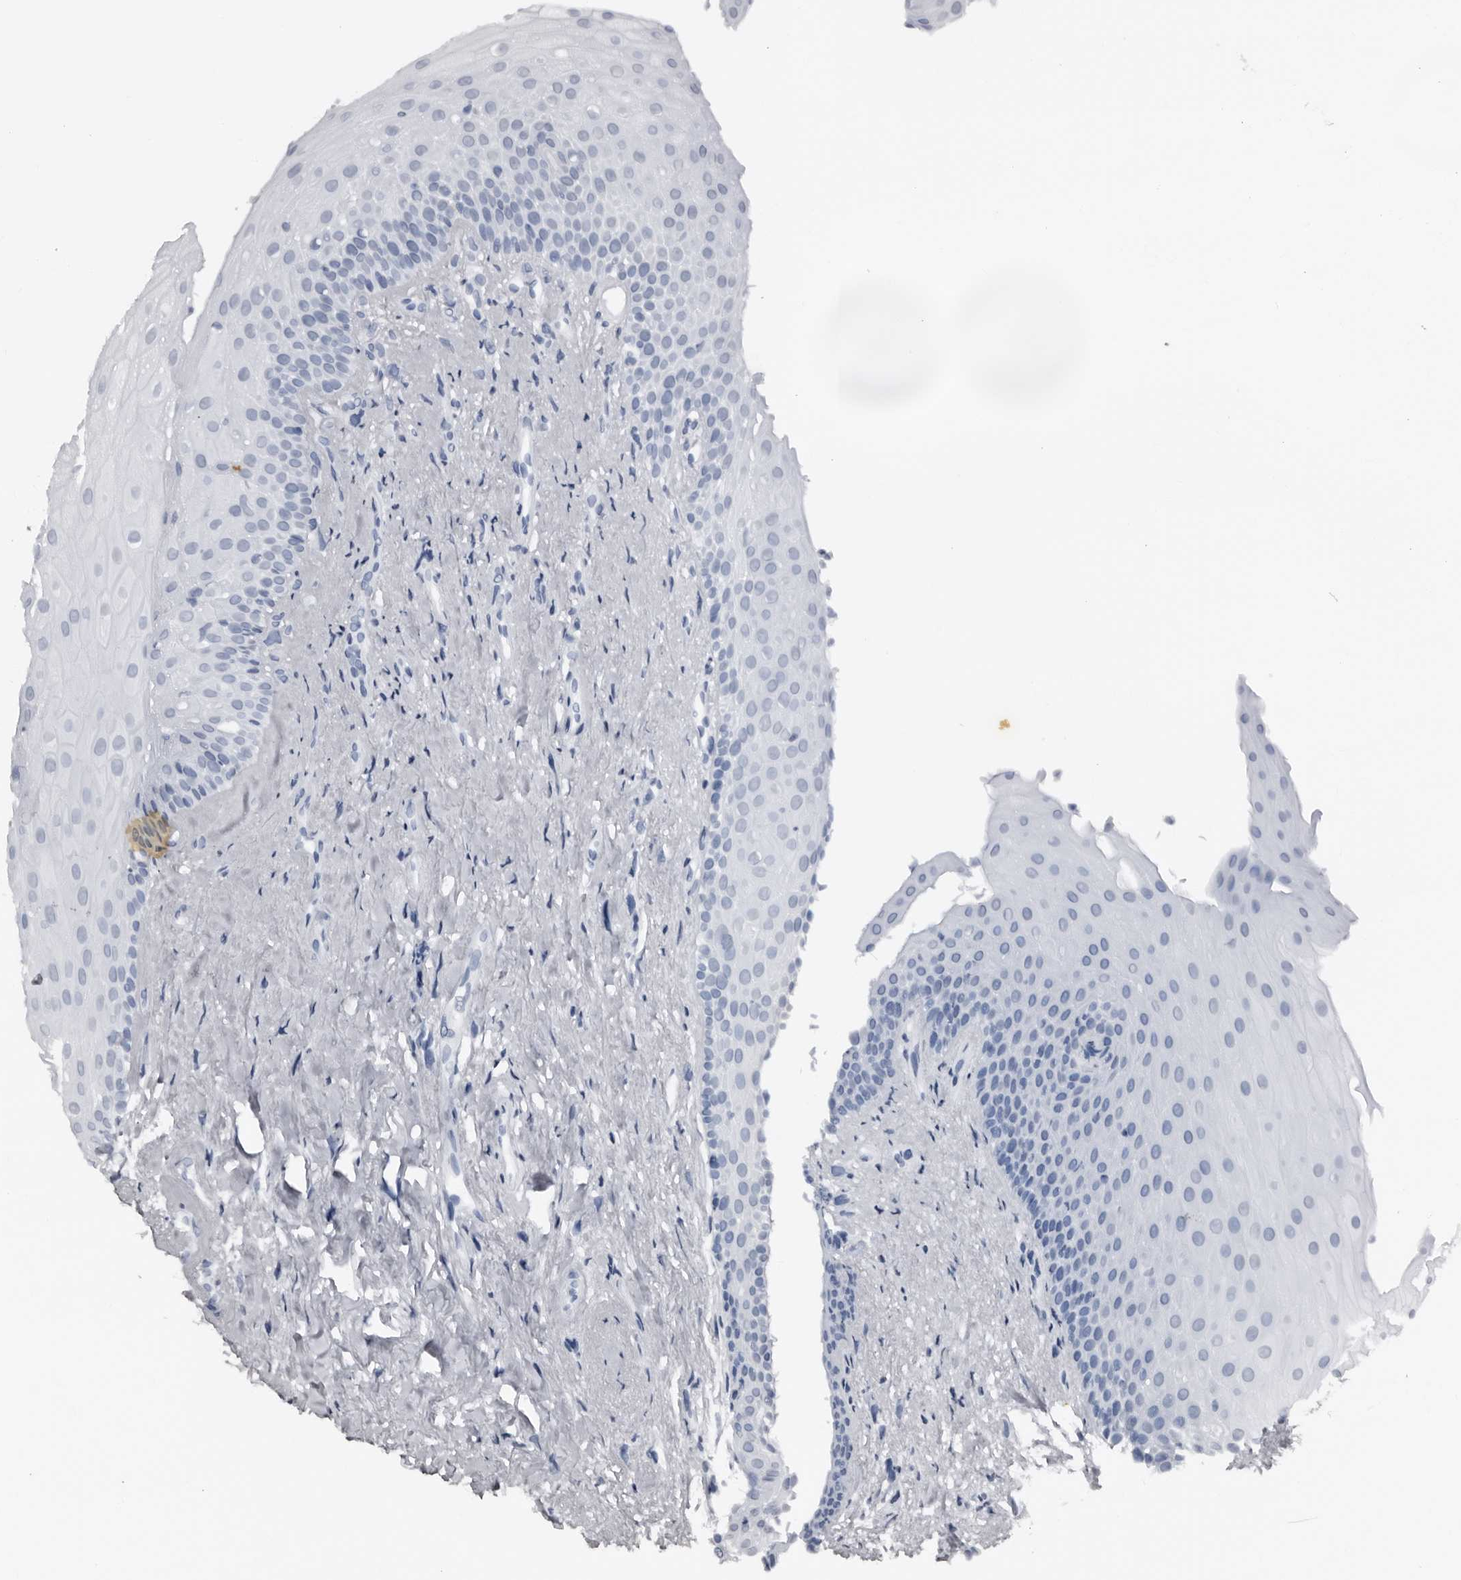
{"staining": {"intensity": "negative", "quantity": "none", "location": "none"}, "tissue": "oral mucosa", "cell_type": "Squamous epithelial cells", "image_type": "normal", "snomed": [{"axis": "morphology", "description": "Normal tissue, NOS"}, {"axis": "topography", "description": "Oral tissue"}], "caption": "A photomicrograph of oral mucosa stained for a protein demonstrates no brown staining in squamous epithelial cells. The staining was performed using DAB to visualize the protein expression in brown, while the nuclei were stained in blue with hematoxylin (Magnification: 20x).", "gene": "GREB1", "patient": {"sex": "female", "age": 63}}